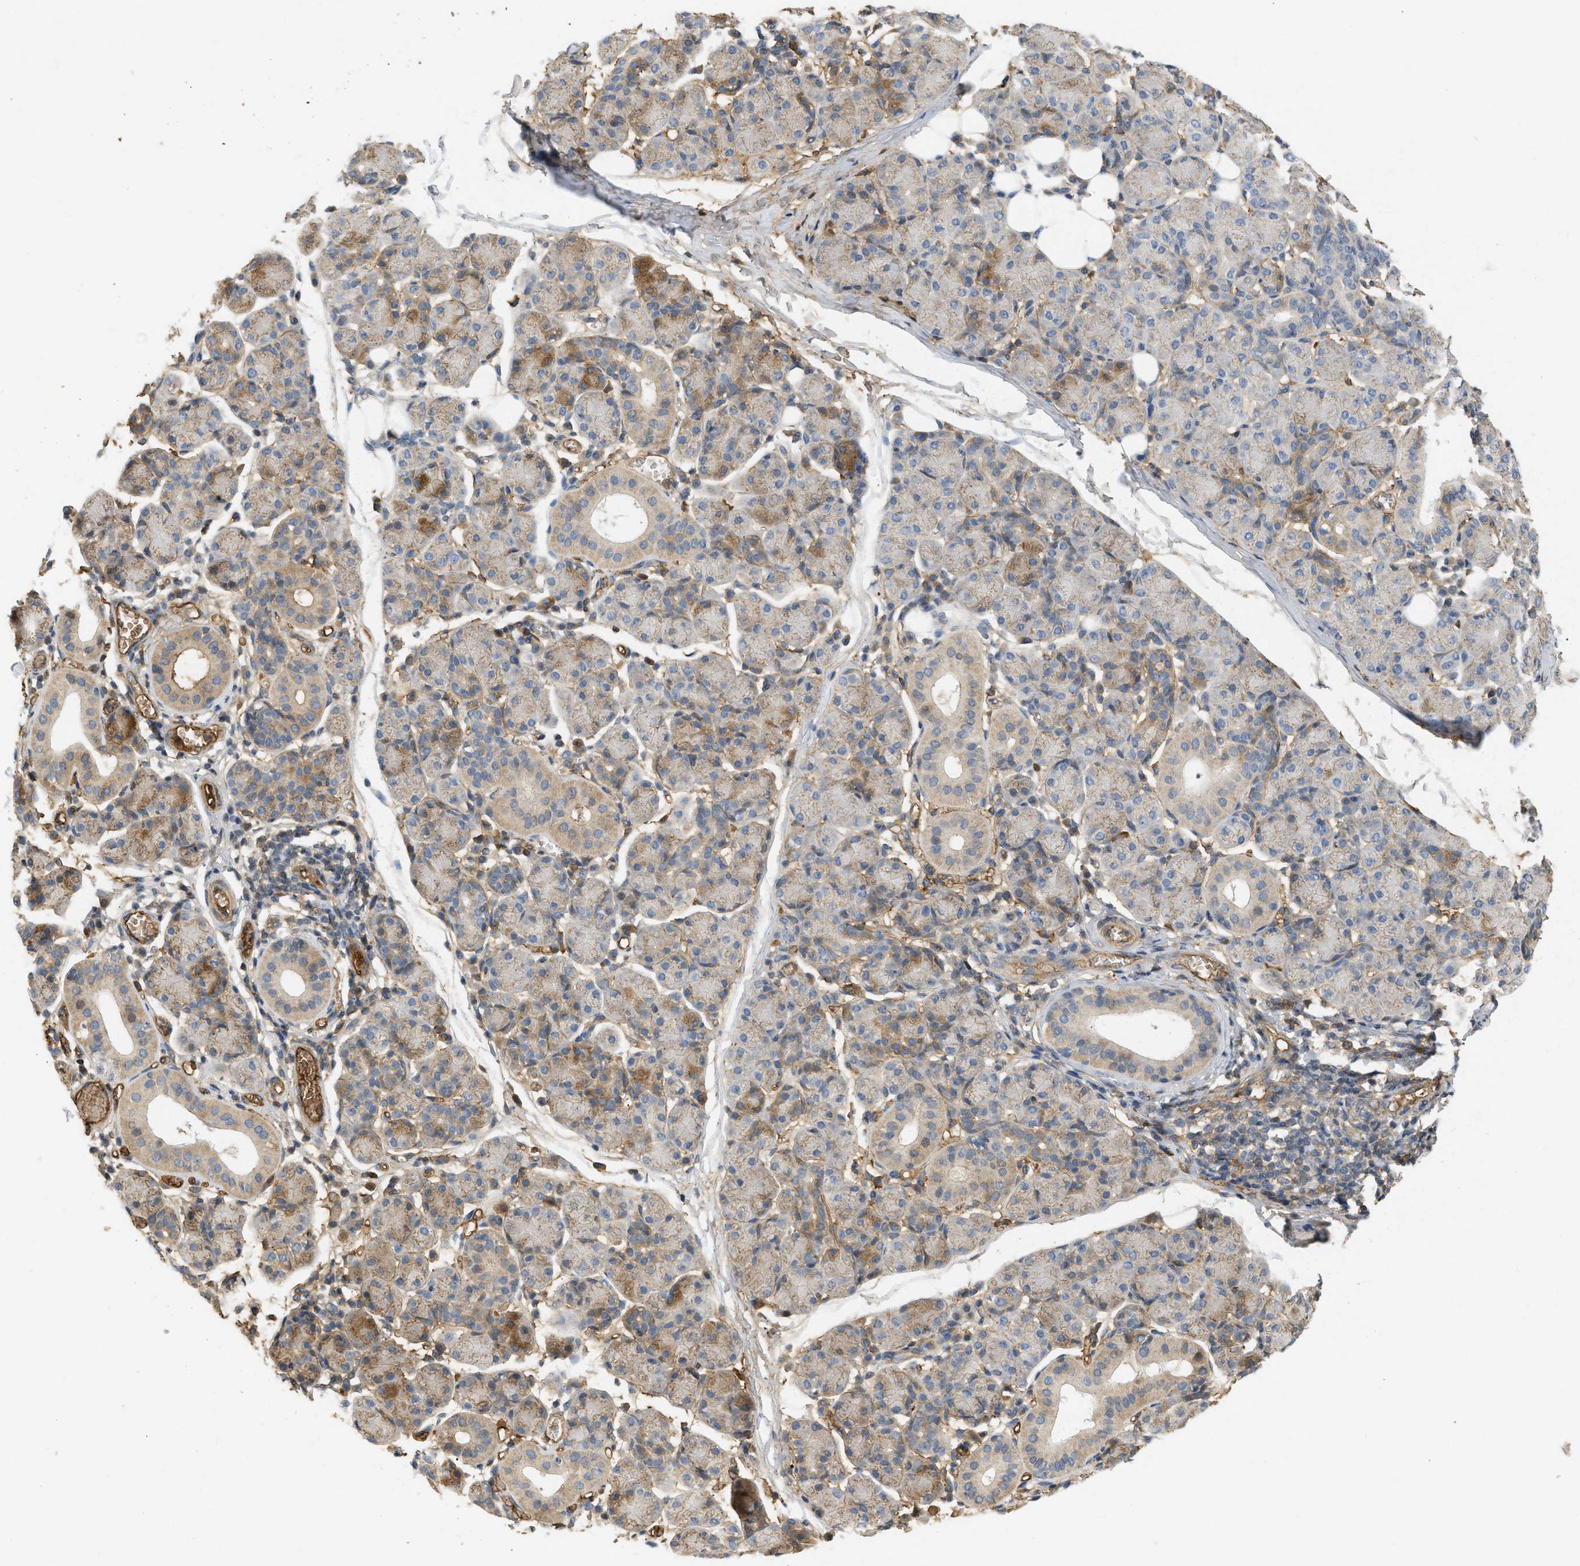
{"staining": {"intensity": "weak", "quantity": "25%-75%", "location": "cytoplasmic/membranous"}, "tissue": "salivary gland", "cell_type": "Glandular cells", "image_type": "normal", "snomed": [{"axis": "morphology", "description": "Normal tissue, NOS"}, {"axis": "morphology", "description": "Inflammation, NOS"}, {"axis": "topography", "description": "Lymph node"}, {"axis": "topography", "description": "Salivary gland"}], "caption": "Salivary gland was stained to show a protein in brown. There is low levels of weak cytoplasmic/membranous positivity in about 25%-75% of glandular cells. (DAB IHC, brown staining for protein, blue staining for nuclei).", "gene": "F8", "patient": {"sex": "male", "age": 3}}